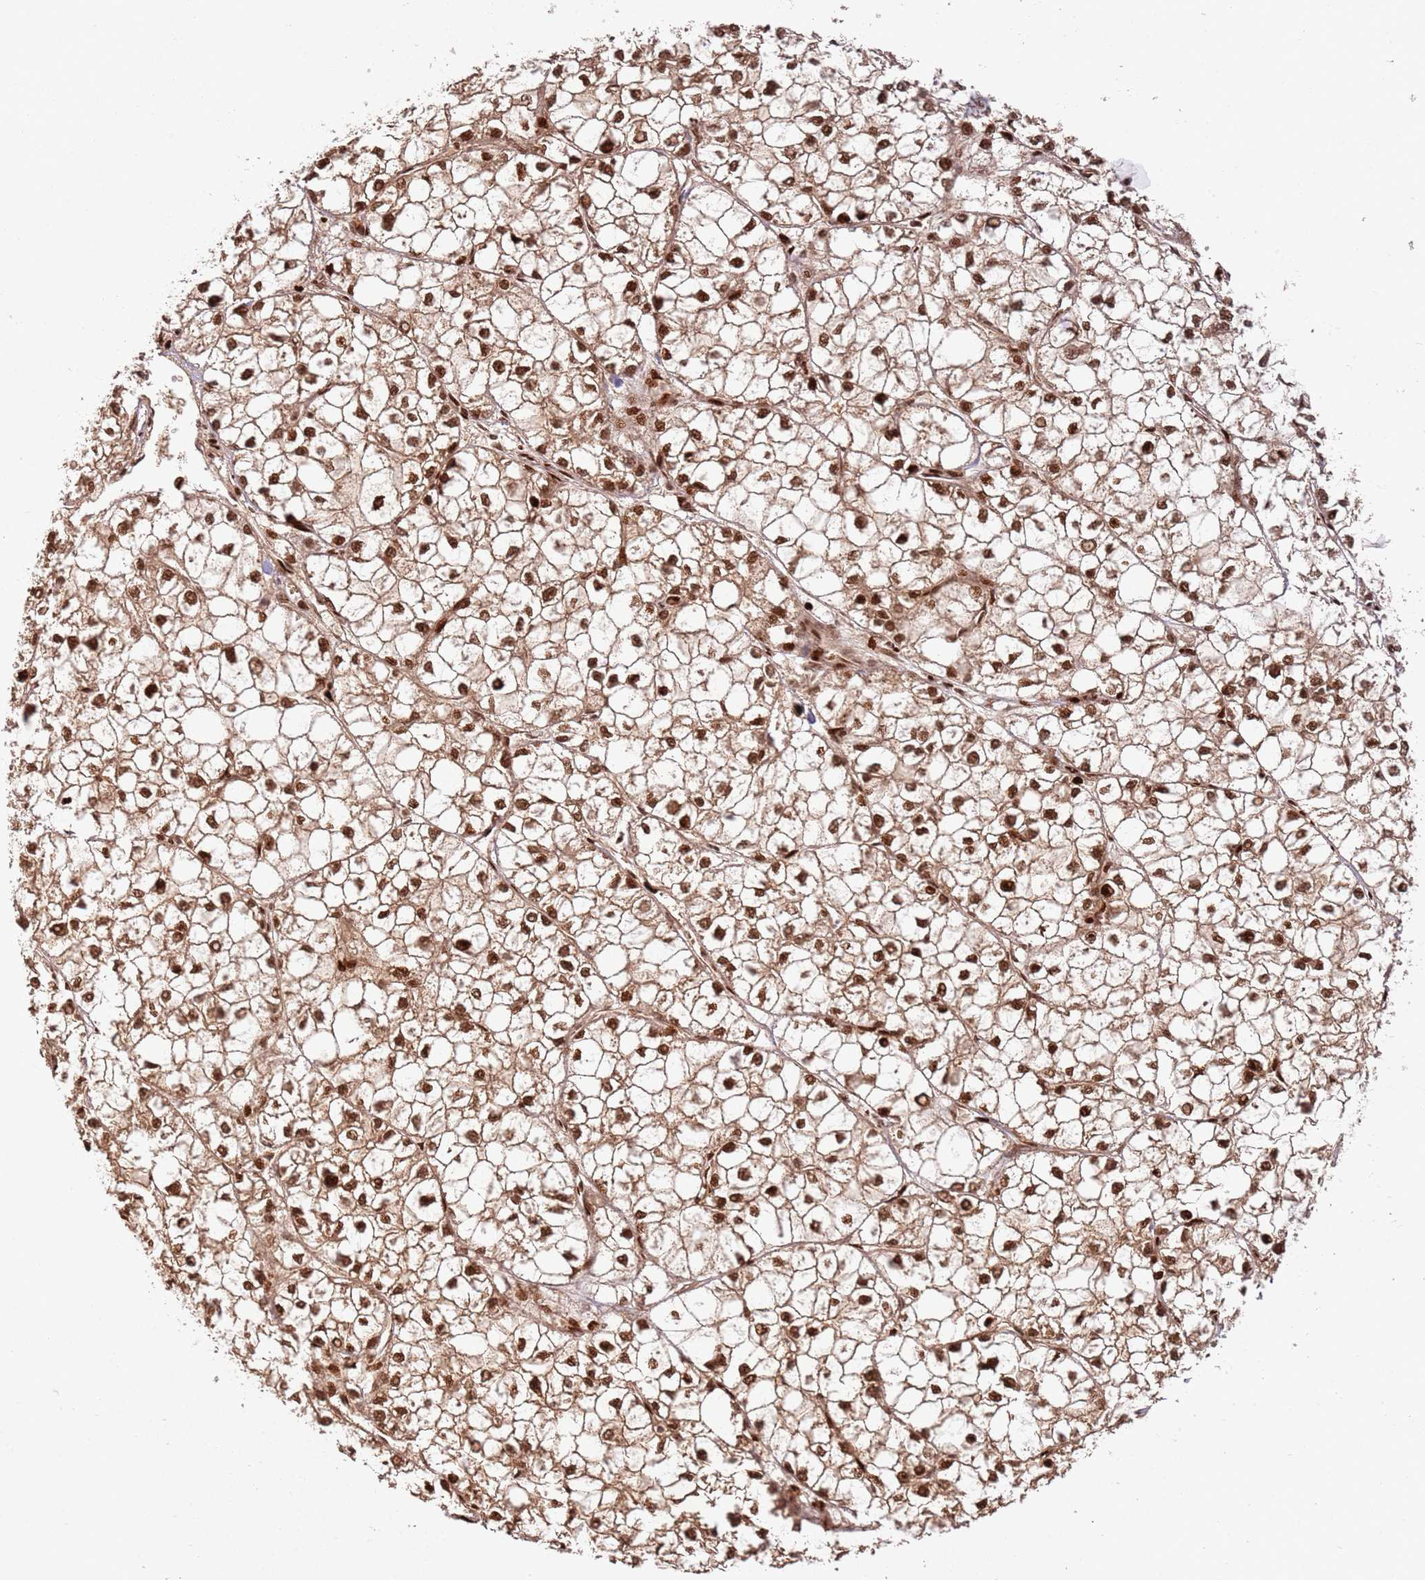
{"staining": {"intensity": "strong", "quantity": ">75%", "location": "cytoplasmic/membranous,nuclear"}, "tissue": "liver cancer", "cell_type": "Tumor cells", "image_type": "cancer", "snomed": [{"axis": "morphology", "description": "Carcinoma, Hepatocellular, NOS"}, {"axis": "topography", "description": "Liver"}], "caption": "This micrograph demonstrates liver hepatocellular carcinoma stained with immunohistochemistry to label a protein in brown. The cytoplasmic/membranous and nuclear of tumor cells show strong positivity for the protein. Nuclei are counter-stained blue.", "gene": "TMEM233", "patient": {"sex": "female", "age": 43}}